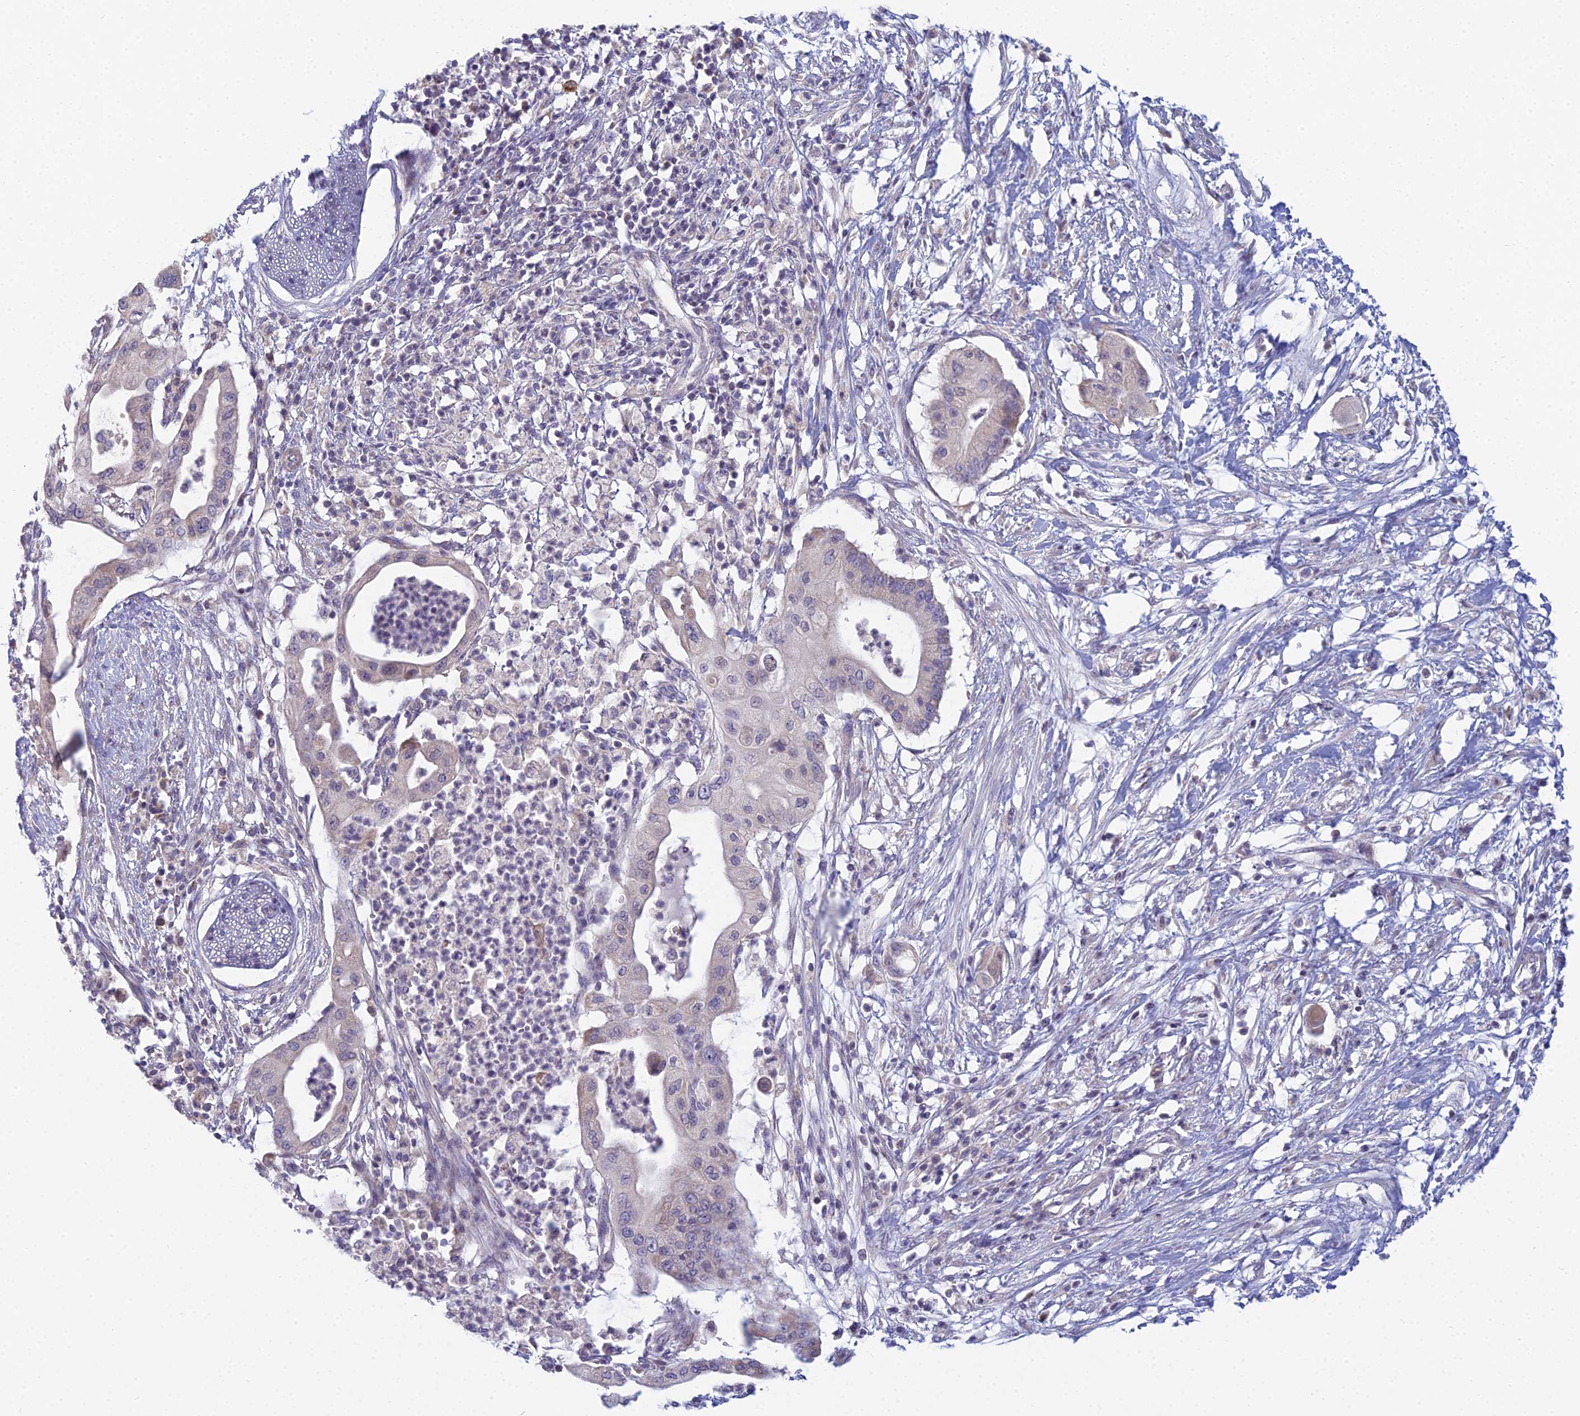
{"staining": {"intensity": "negative", "quantity": "none", "location": "none"}, "tissue": "pancreatic cancer", "cell_type": "Tumor cells", "image_type": "cancer", "snomed": [{"axis": "morphology", "description": "Adenocarcinoma, NOS"}, {"axis": "topography", "description": "Pancreas"}], "caption": "The micrograph displays no significant staining in tumor cells of pancreatic cancer.", "gene": "CFAP206", "patient": {"sex": "male", "age": 68}}